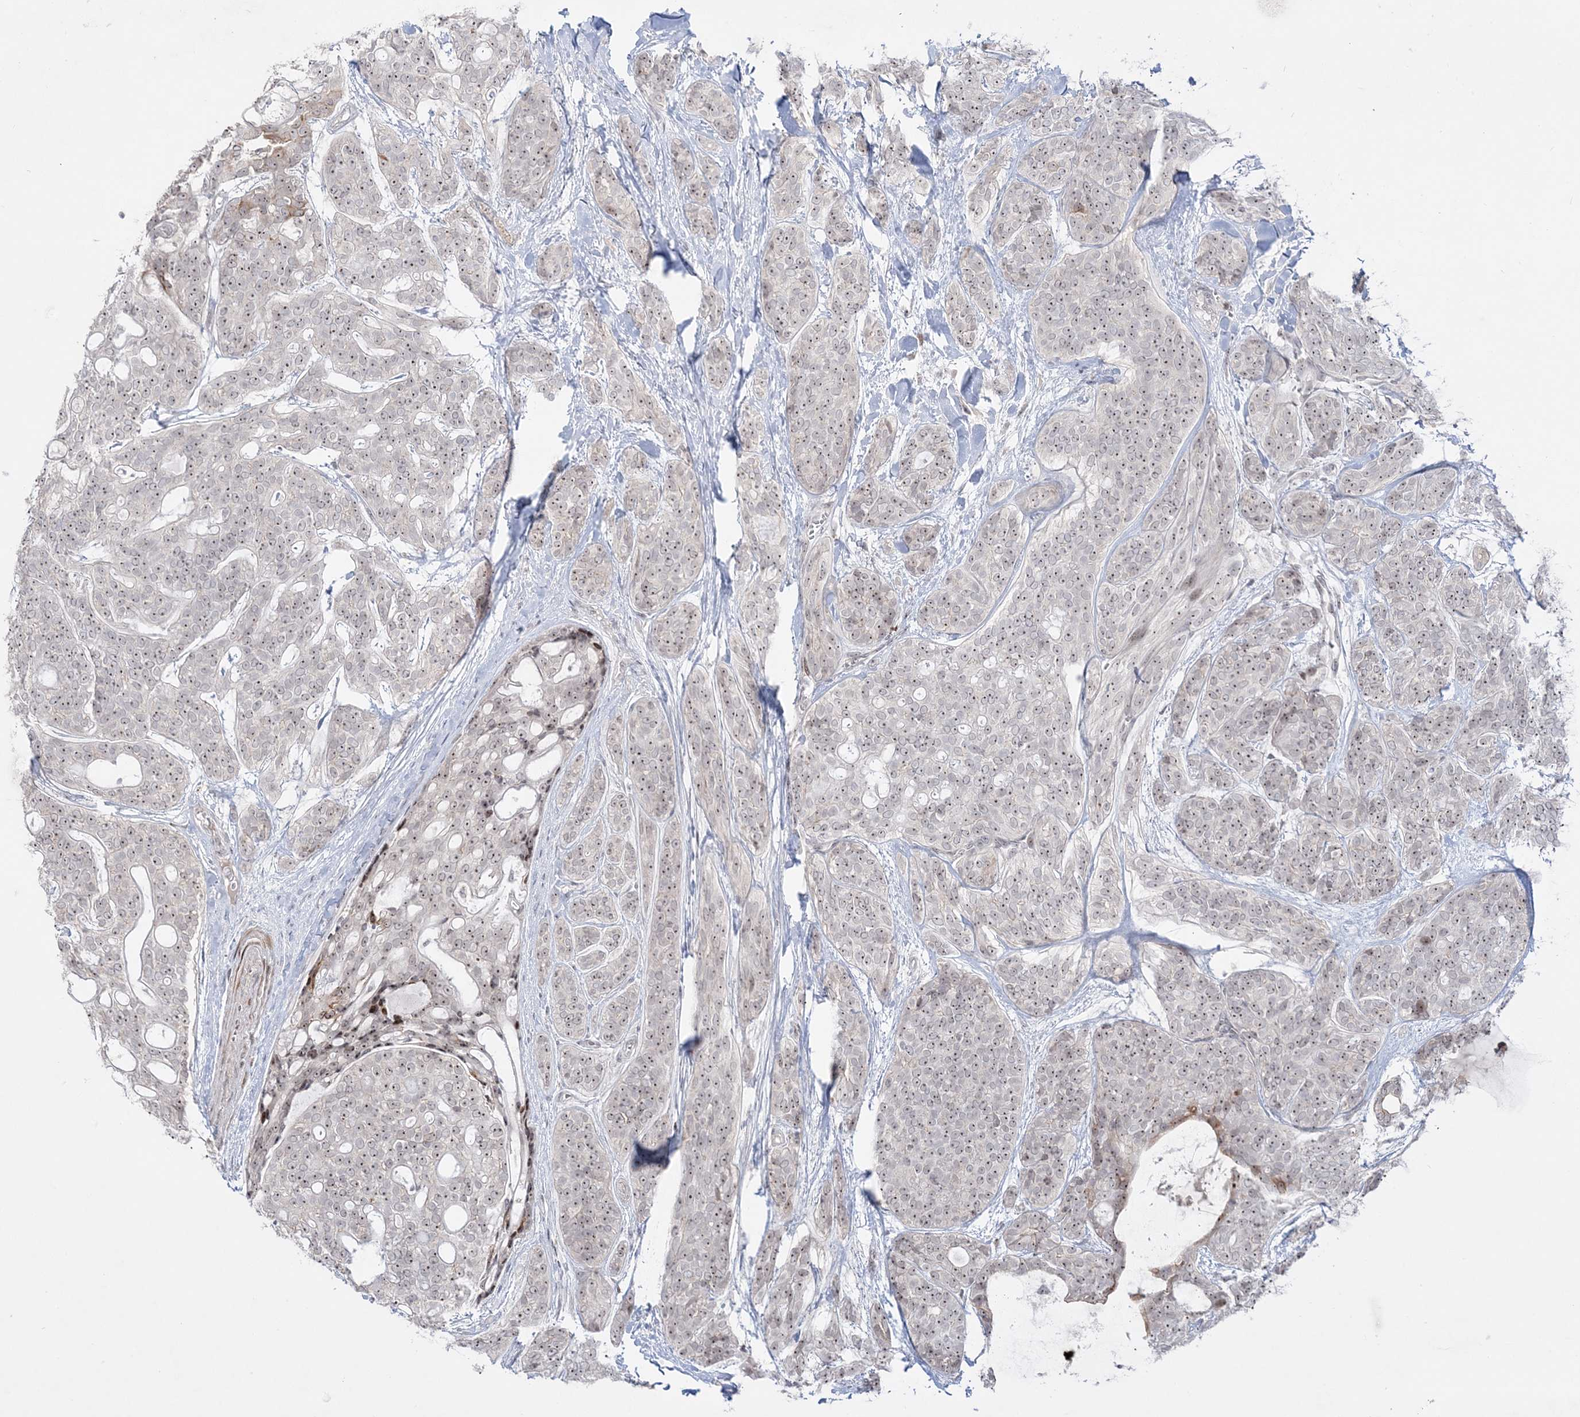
{"staining": {"intensity": "moderate", "quantity": "25%-75%", "location": "nuclear"}, "tissue": "head and neck cancer", "cell_type": "Tumor cells", "image_type": "cancer", "snomed": [{"axis": "morphology", "description": "Adenocarcinoma, NOS"}, {"axis": "topography", "description": "Head-Neck"}], "caption": "Human head and neck cancer (adenocarcinoma) stained with a brown dye demonstrates moderate nuclear positive expression in approximately 25%-75% of tumor cells.", "gene": "SH3BP4", "patient": {"sex": "male", "age": 66}}